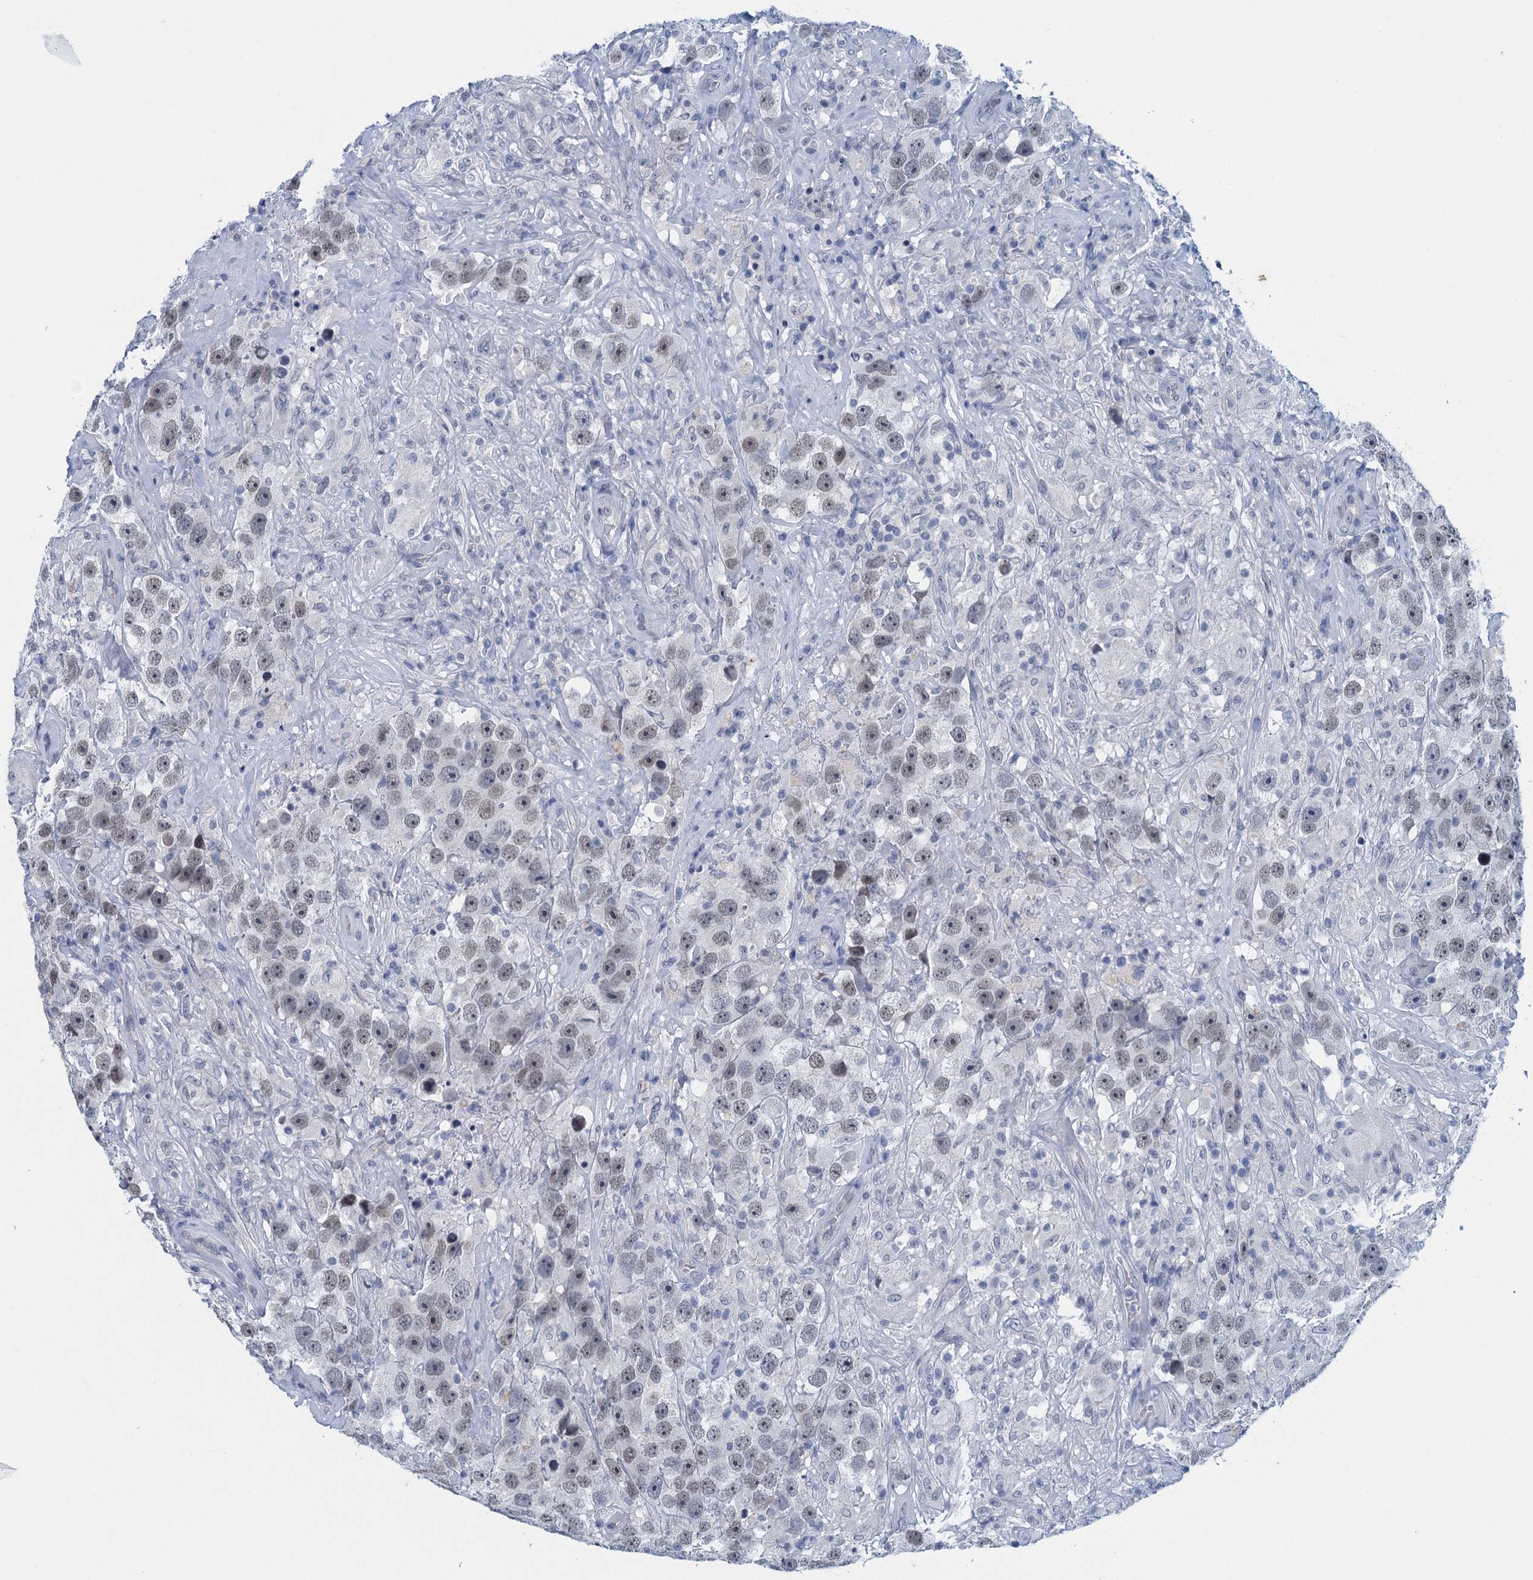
{"staining": {"intensity": "weak", "quantity": "25%-75%", "location": "nuclear"}, "tissue": "testis cancer", "cell_type": "Tumor cells", "image_type": "cancer", "snomed": [{"axis": "morphology", "description": "Seminoma, NOS"}, {"axis": "topography", "description": "Testis"}], "caption": "Immunohistochemical staining of human testis cancer reveals weak nuclear protein expression in approximately 25%-75% of tumor cells.", "gene": "ENSG00000131152", "patient": {"sex": "male", "age": 49}}